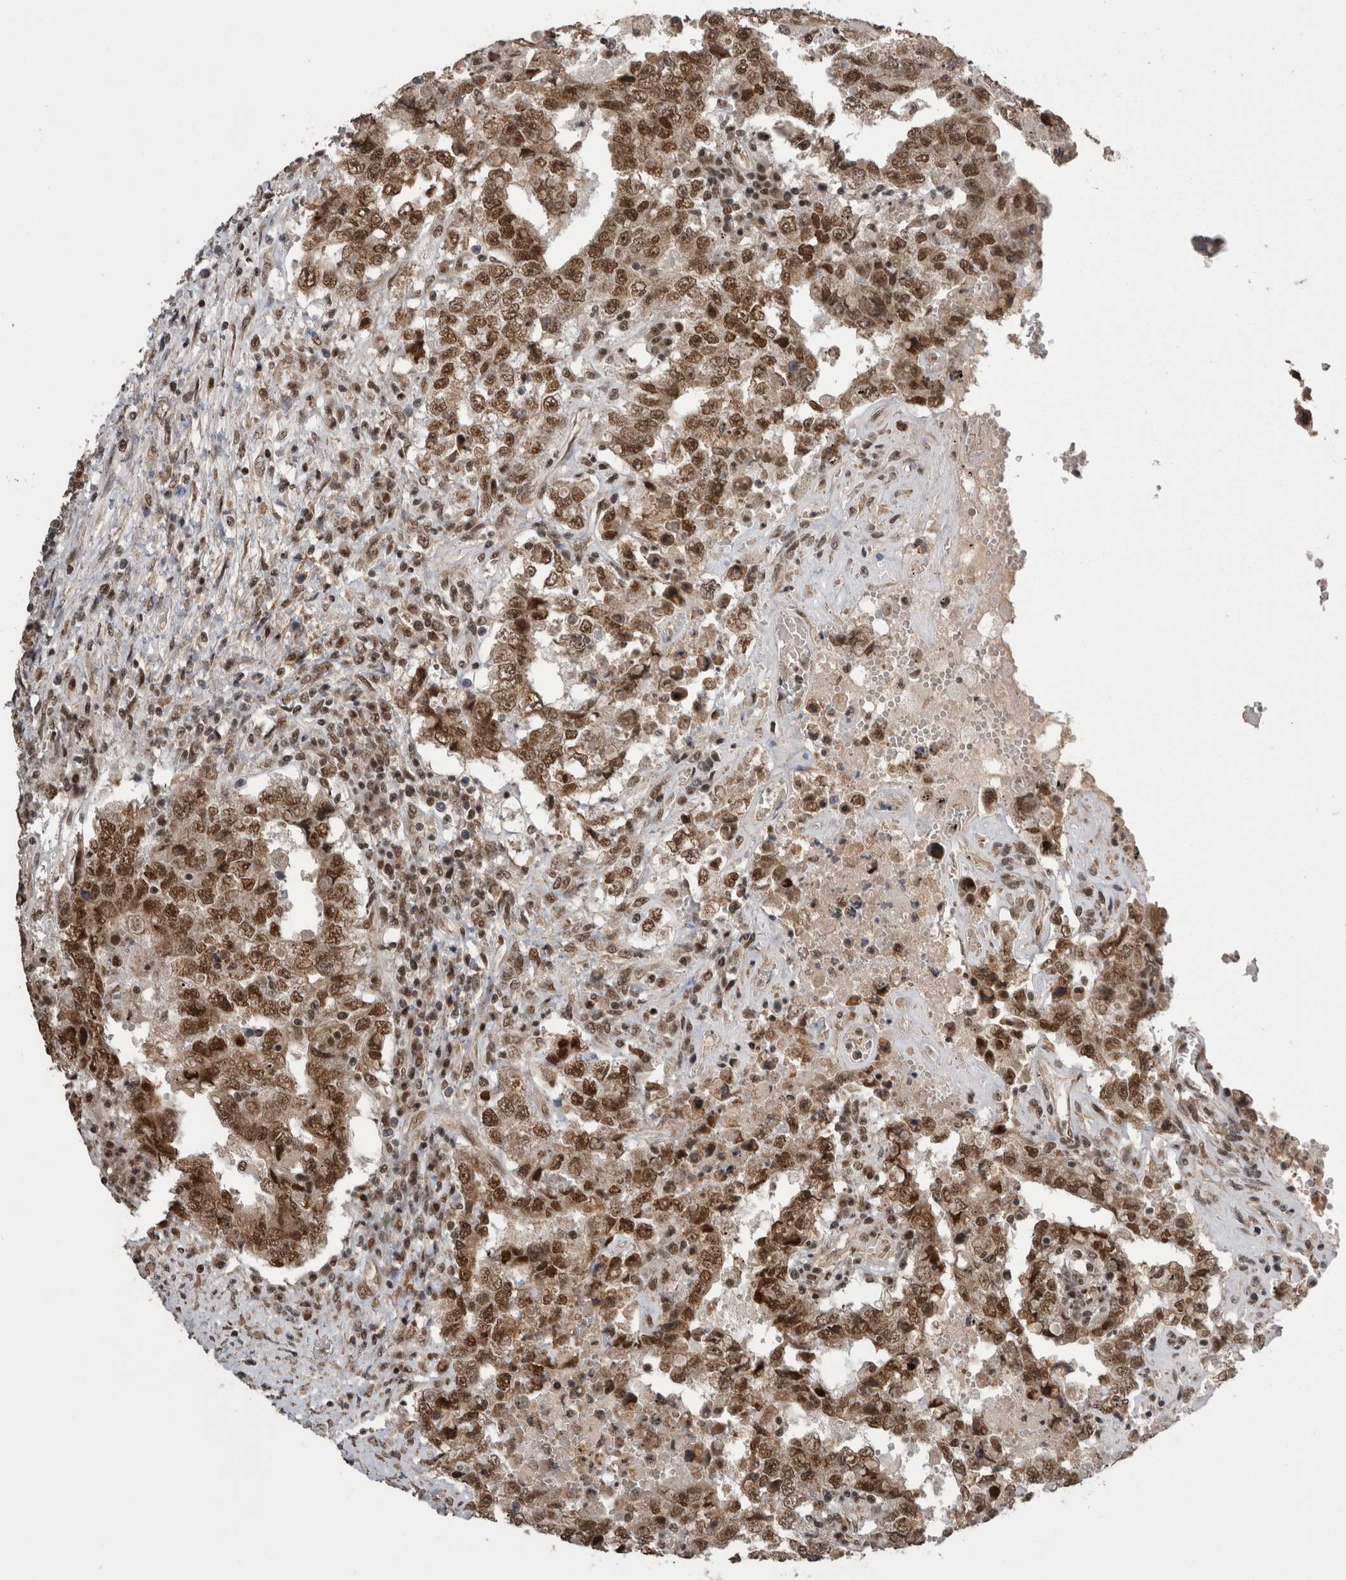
{"staining": {"intensity": "moderate", "quantity": ">75%", "location": "nuclear"}, "tissue": "testis cancer", "cell_type": "Tumor cells", "image_type": "cancer", "snomed": [{"axis": "morphology", "description": "Carcinoma, Embryonal, NOS"}, {"axis": "topography", "description": "Testis"}], "caption": "Tumor cells display medium levels of moderate nuclear expression in approximately >75% of cells in testis cancer (embryonal carcinoma).", "gene": "CPSF2", "patient": {"sex": "male", "age": 26}}